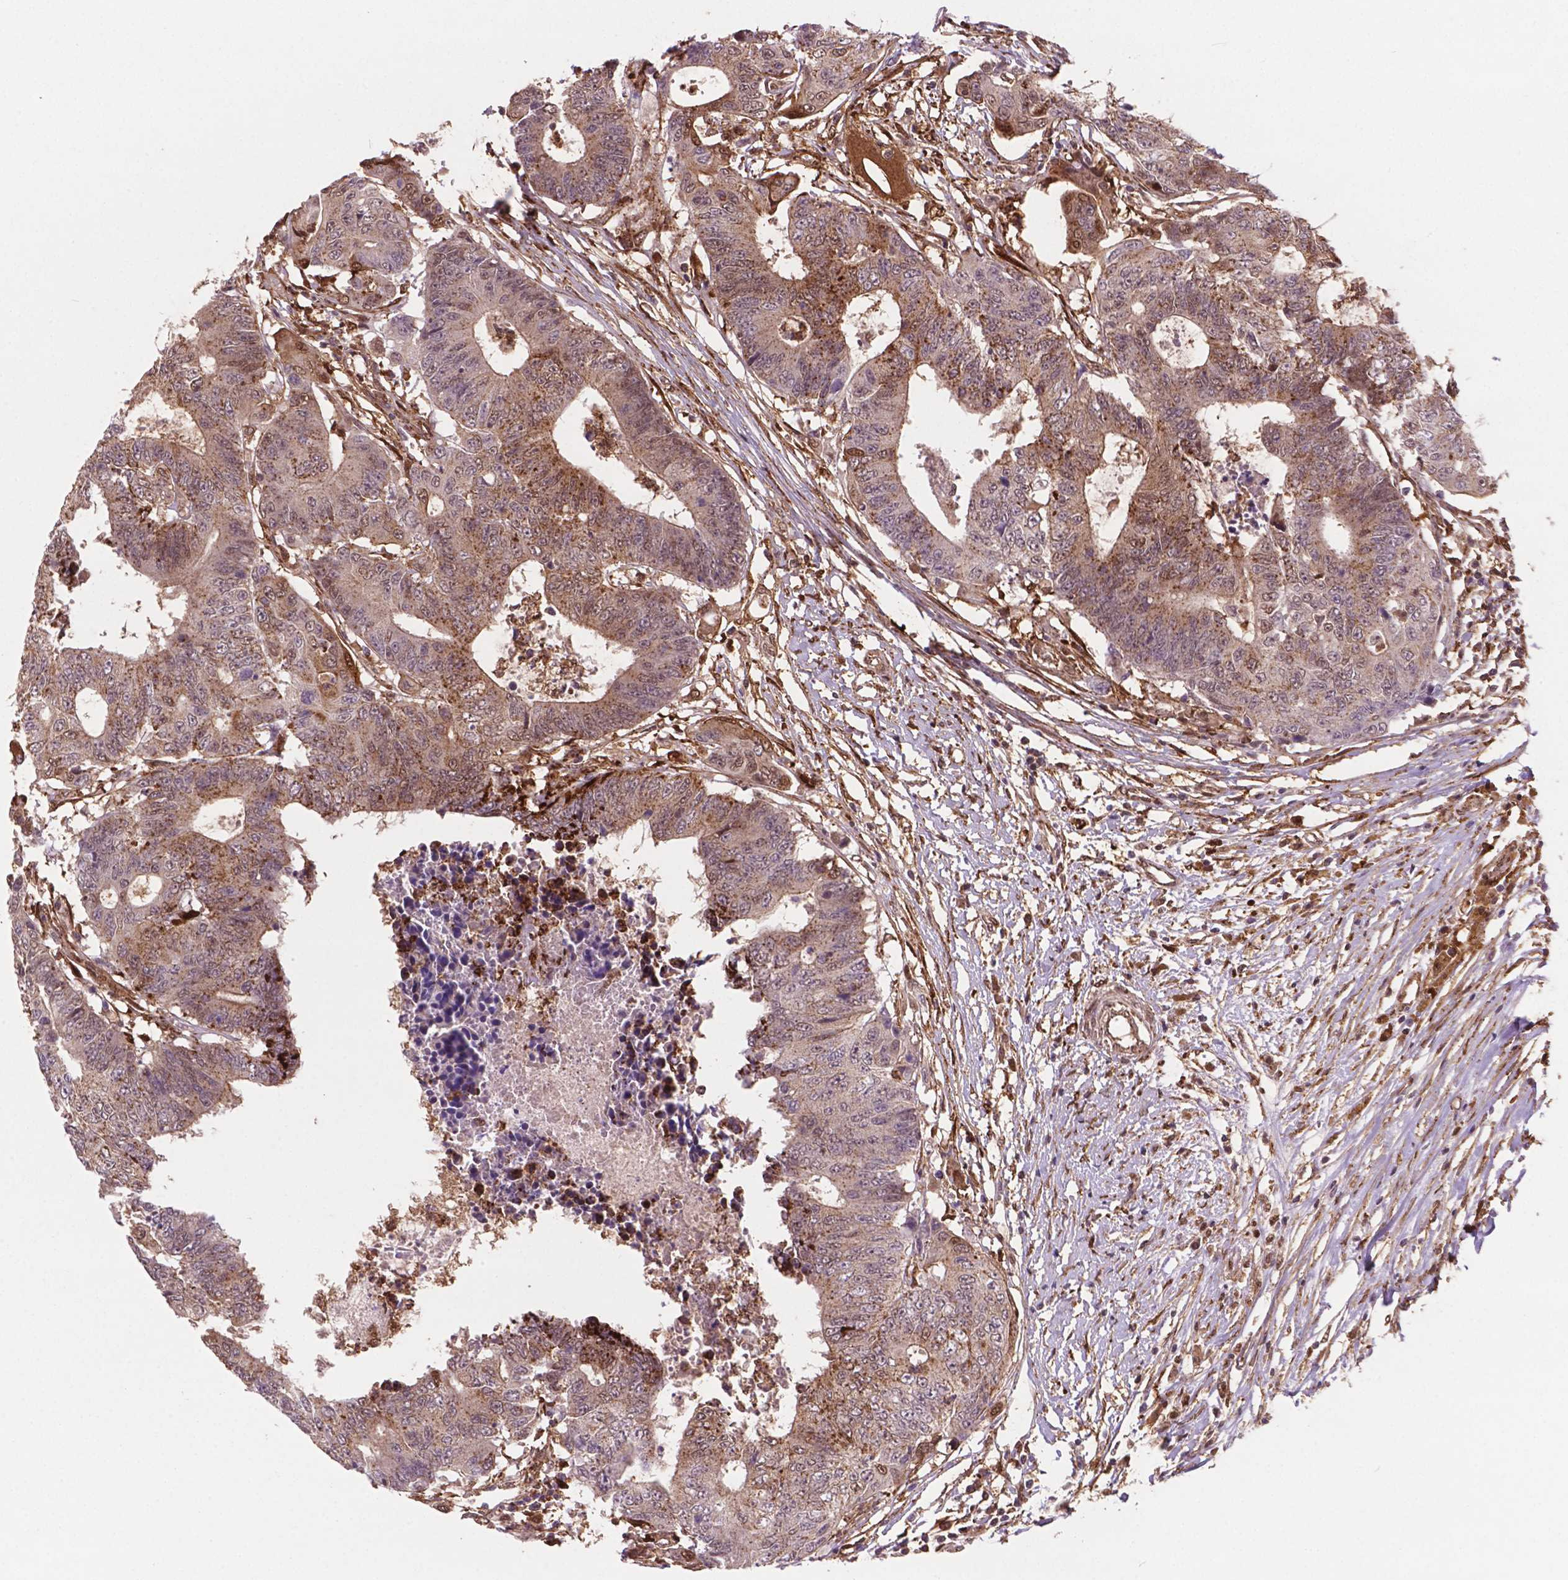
{"staining": {"intensity": "weak", "quantity": "<25%", "location": "cytoplasmic/membranous"}, "tissue": "colorectal cancer", "cell_type": "Tumor cells", "image_type": "cancer", "snomed": [{"axis": "morphology", "description": "Adenocarcinoma, NOS"}, {"axis": "topography", "description": "Colon"}], "caption": "Human colorectal cancer stained for a protein using IHC exhibits no expression in tumor cells.", "gene": "PLIN3", "patient": {"sex": "female", "age": 48}}